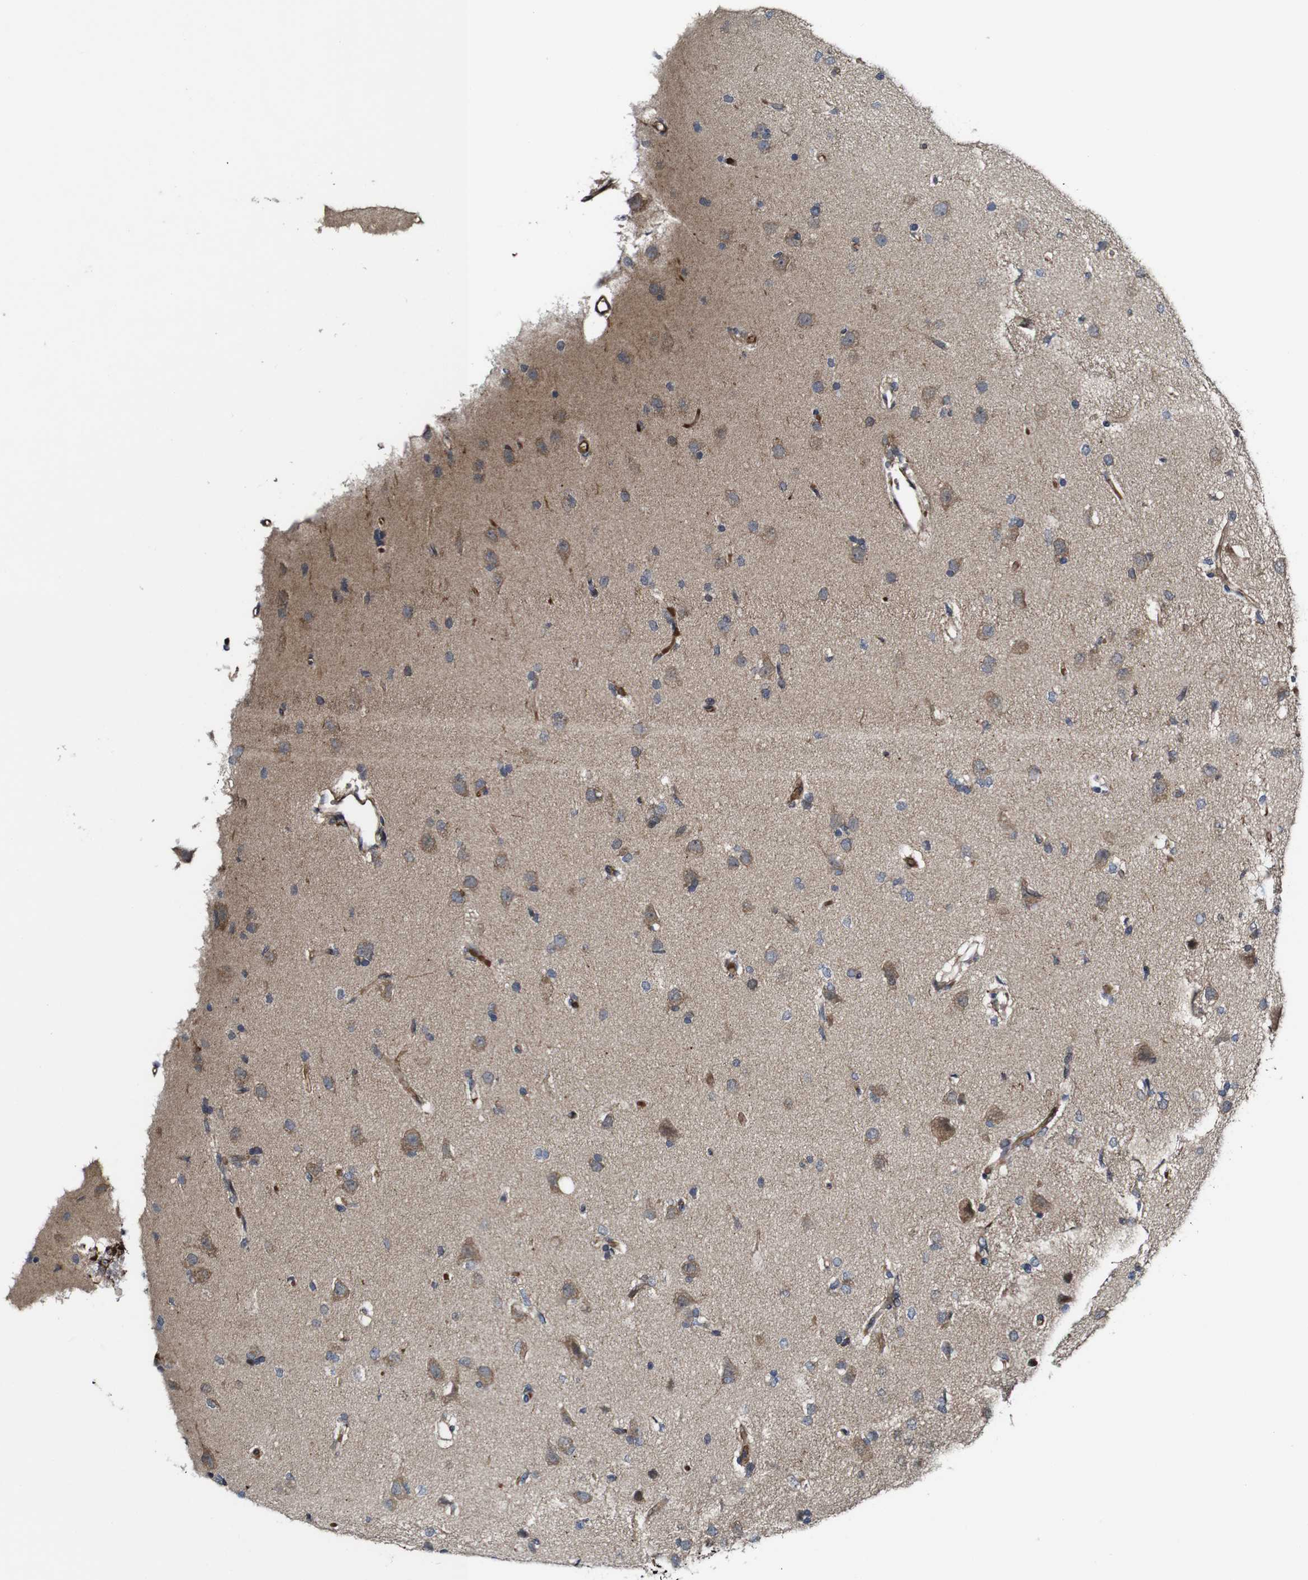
{"staining": {"intensity": "negative", "quantity": "none", "location": "none"}, "tissue": "glioma", "cell_type": "Tumor cells", "image_type": "cancer", "snomed": [{"axis": "morphology", "description": "Glioma, malignant, High grade"}, {"axis": "topography", "description": "Brain"}], "caption": "Tumor cells show no significant expression in malignant glioma (high-grade).", "gene": "JAK2", "patient": {"sex": "female", "age": 59}}